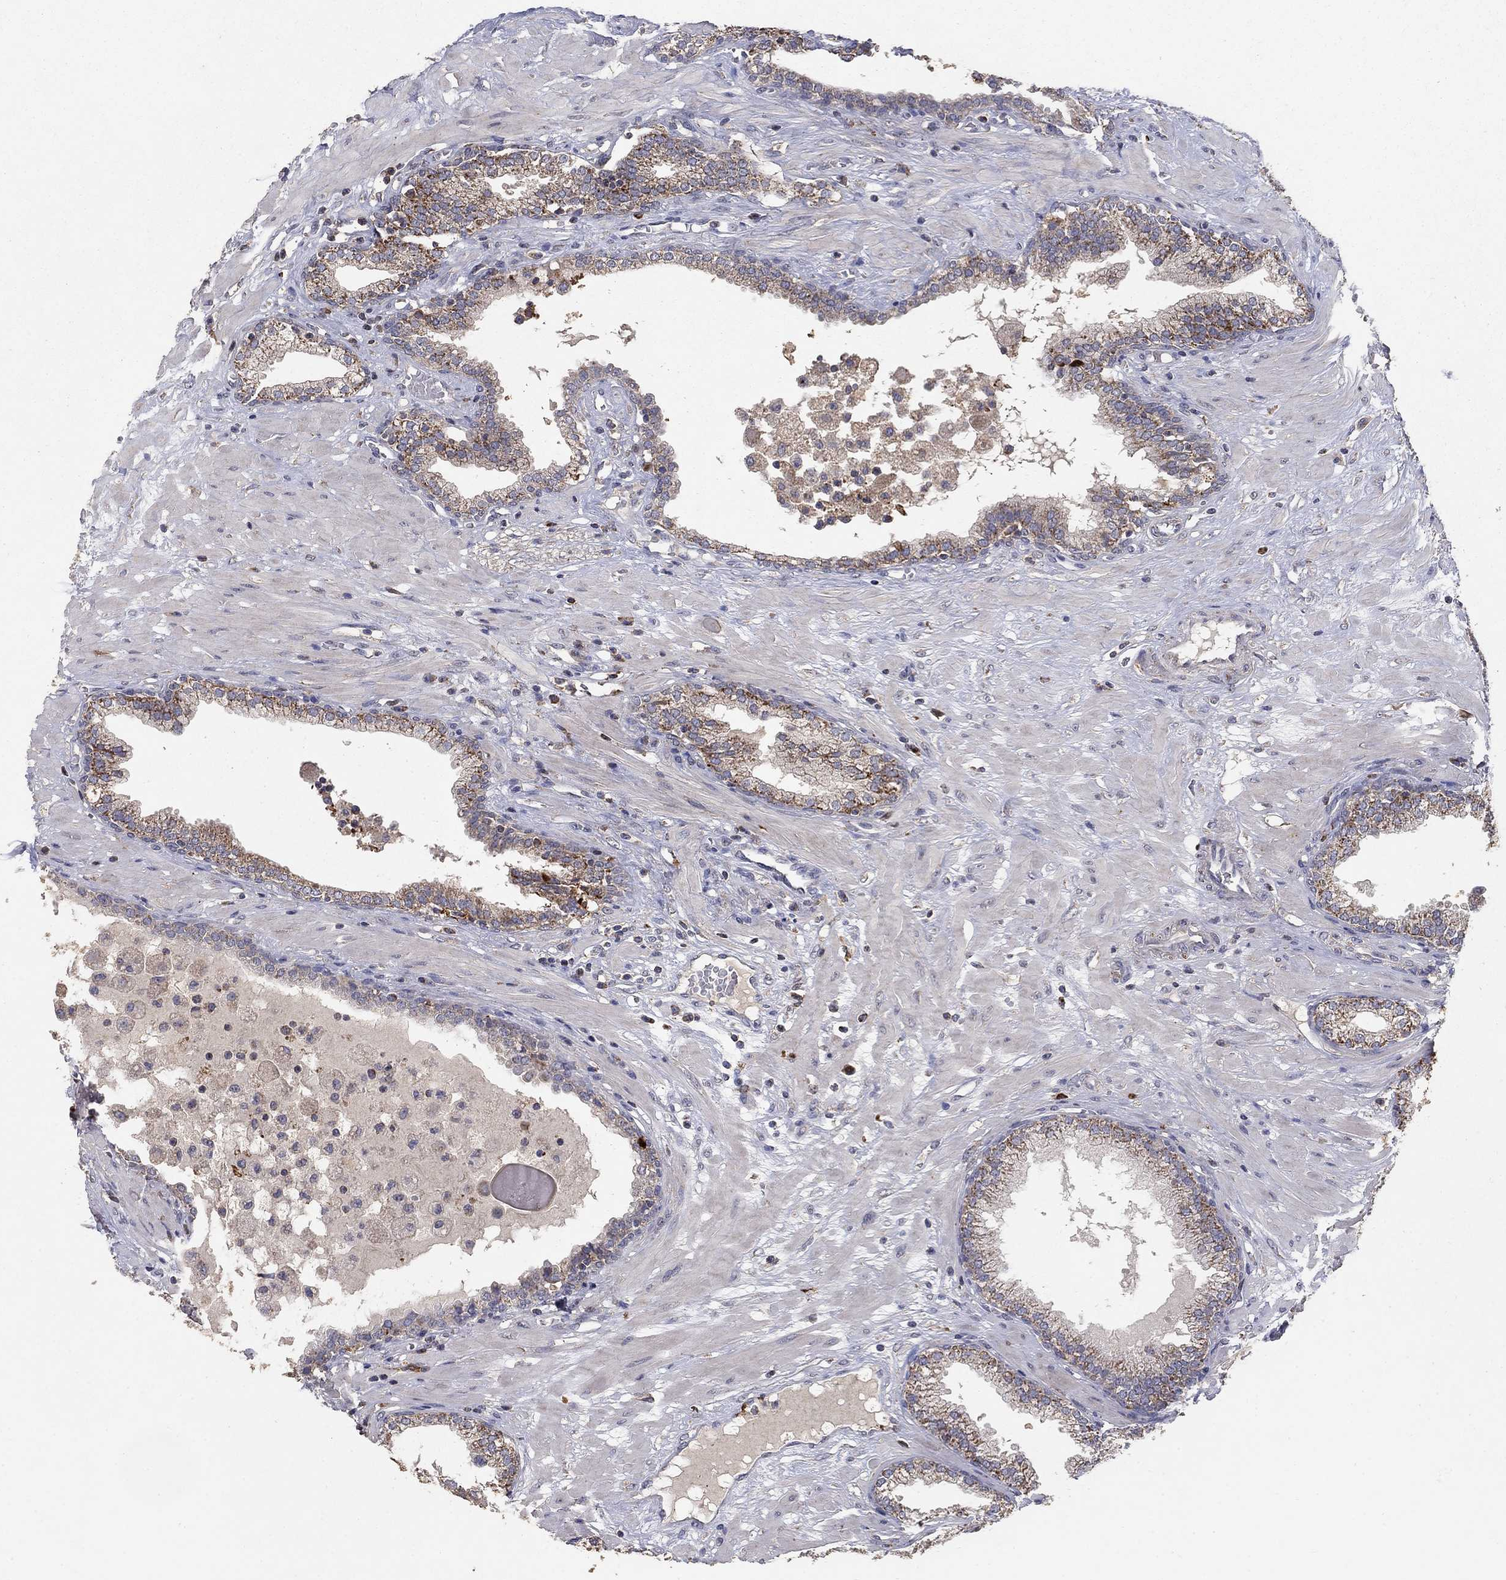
{"staining": {"intensity": "moderate", "quantity": "<25%", "location": "cytoplasmic/membranous"}, "tissue": "prostate", "cell_type": "Glandular cells", "image_type": "normal", "snomed": [{"axis": "morphology", "description": "Normal tissue, NOS"}, {"axis": "topography", "description": "Prostate"}], "caption": "Brown immunohistochemical staining in benign human prostate shows moderate cytoplasmic/membranous staining in approximately <25% of glandular cells.", "gene": "GPSM1", "patient": {"sex": "male", "age": 64}}